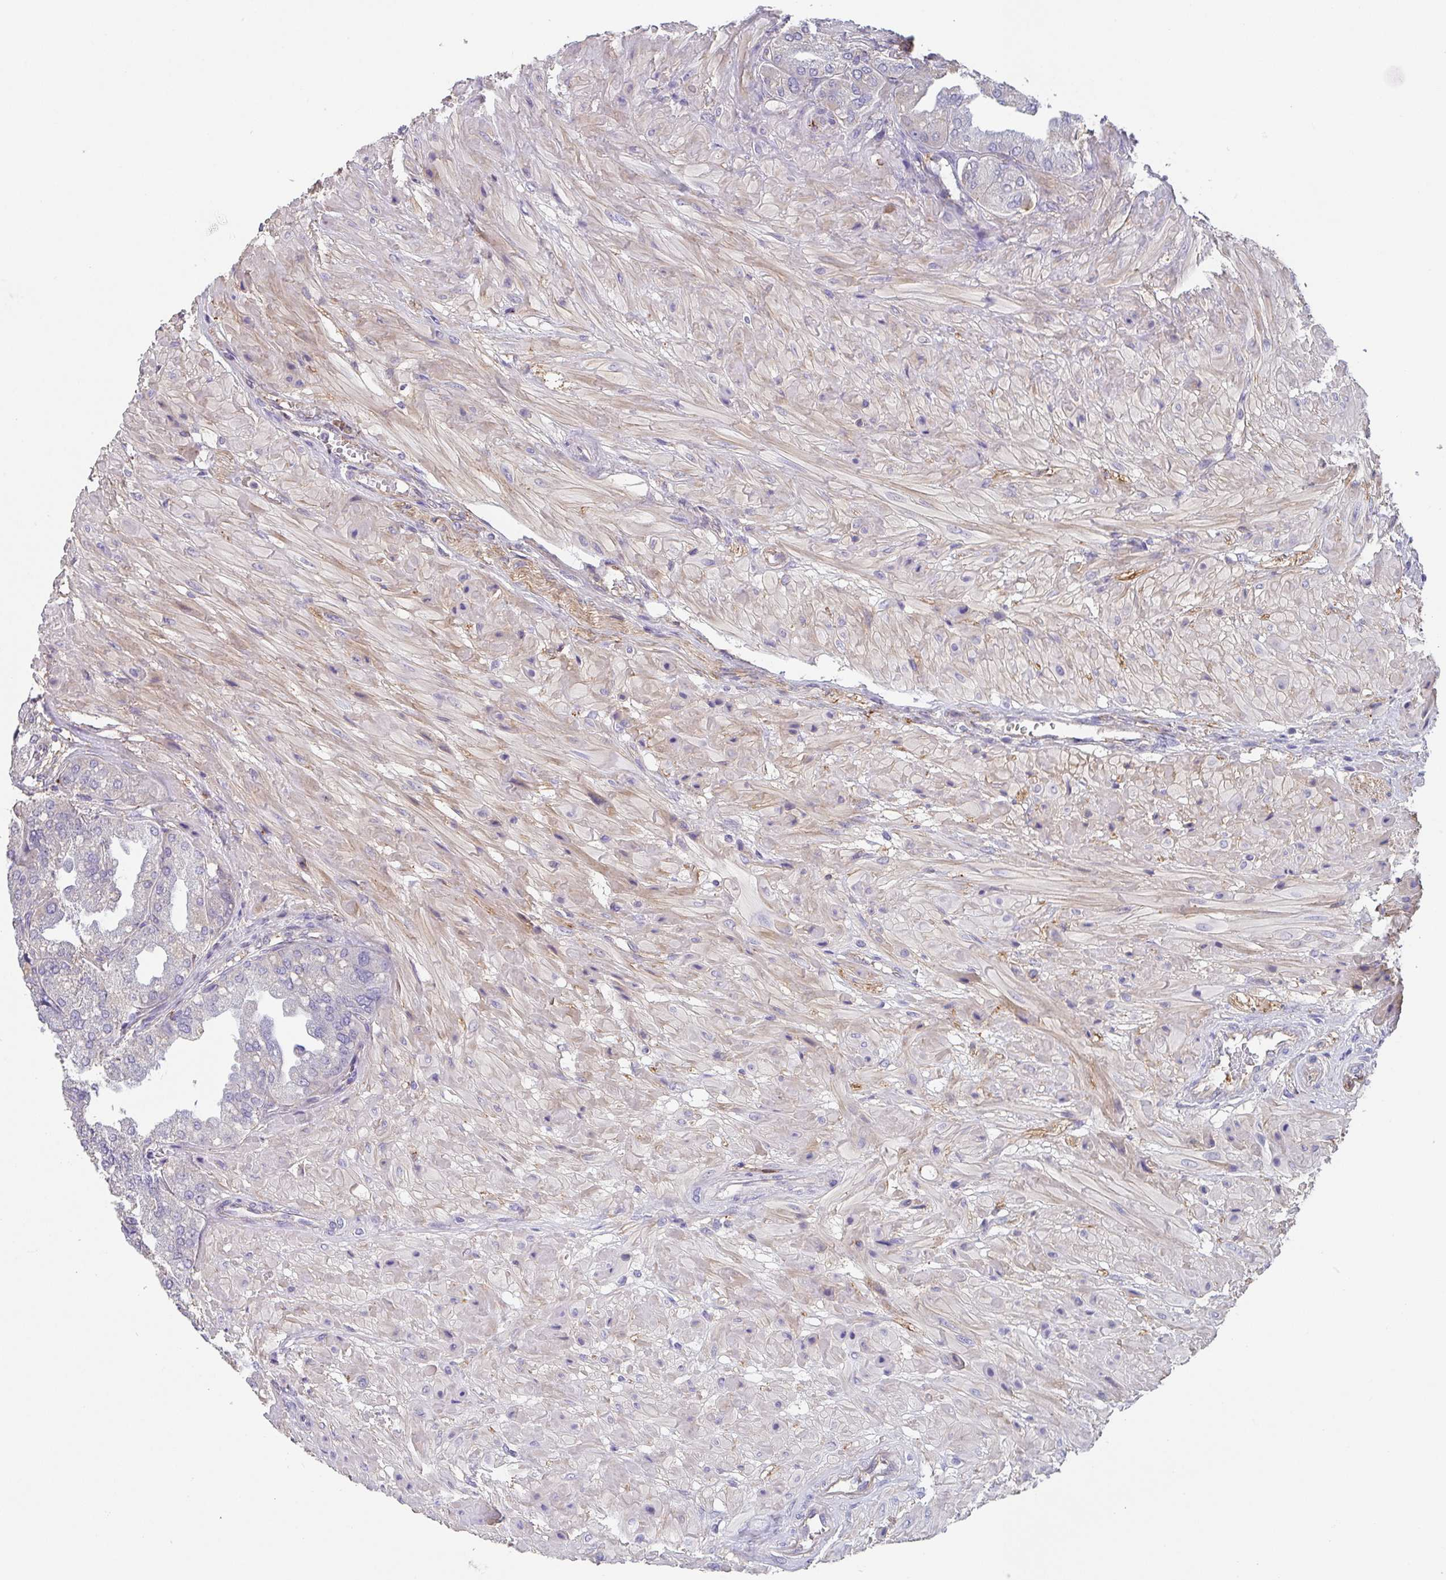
{"staining": {"intensity": "negative", "quantity": "none", "location": "none"}, "tissue": "seminal vesicle", "cell_type": "Glandular cells", "image_type": "normal", "snomed": [{"axis": "morphology", "description": "Normal tissue, NOS"}, {"axis": "topography", "description": "Seminal veicle"}], "caption": "Glandular cells show no significant expression in unremarkable seminal vesicle.", "gene": "DBN1", "patient": {"sex": "male", "age": 55}}